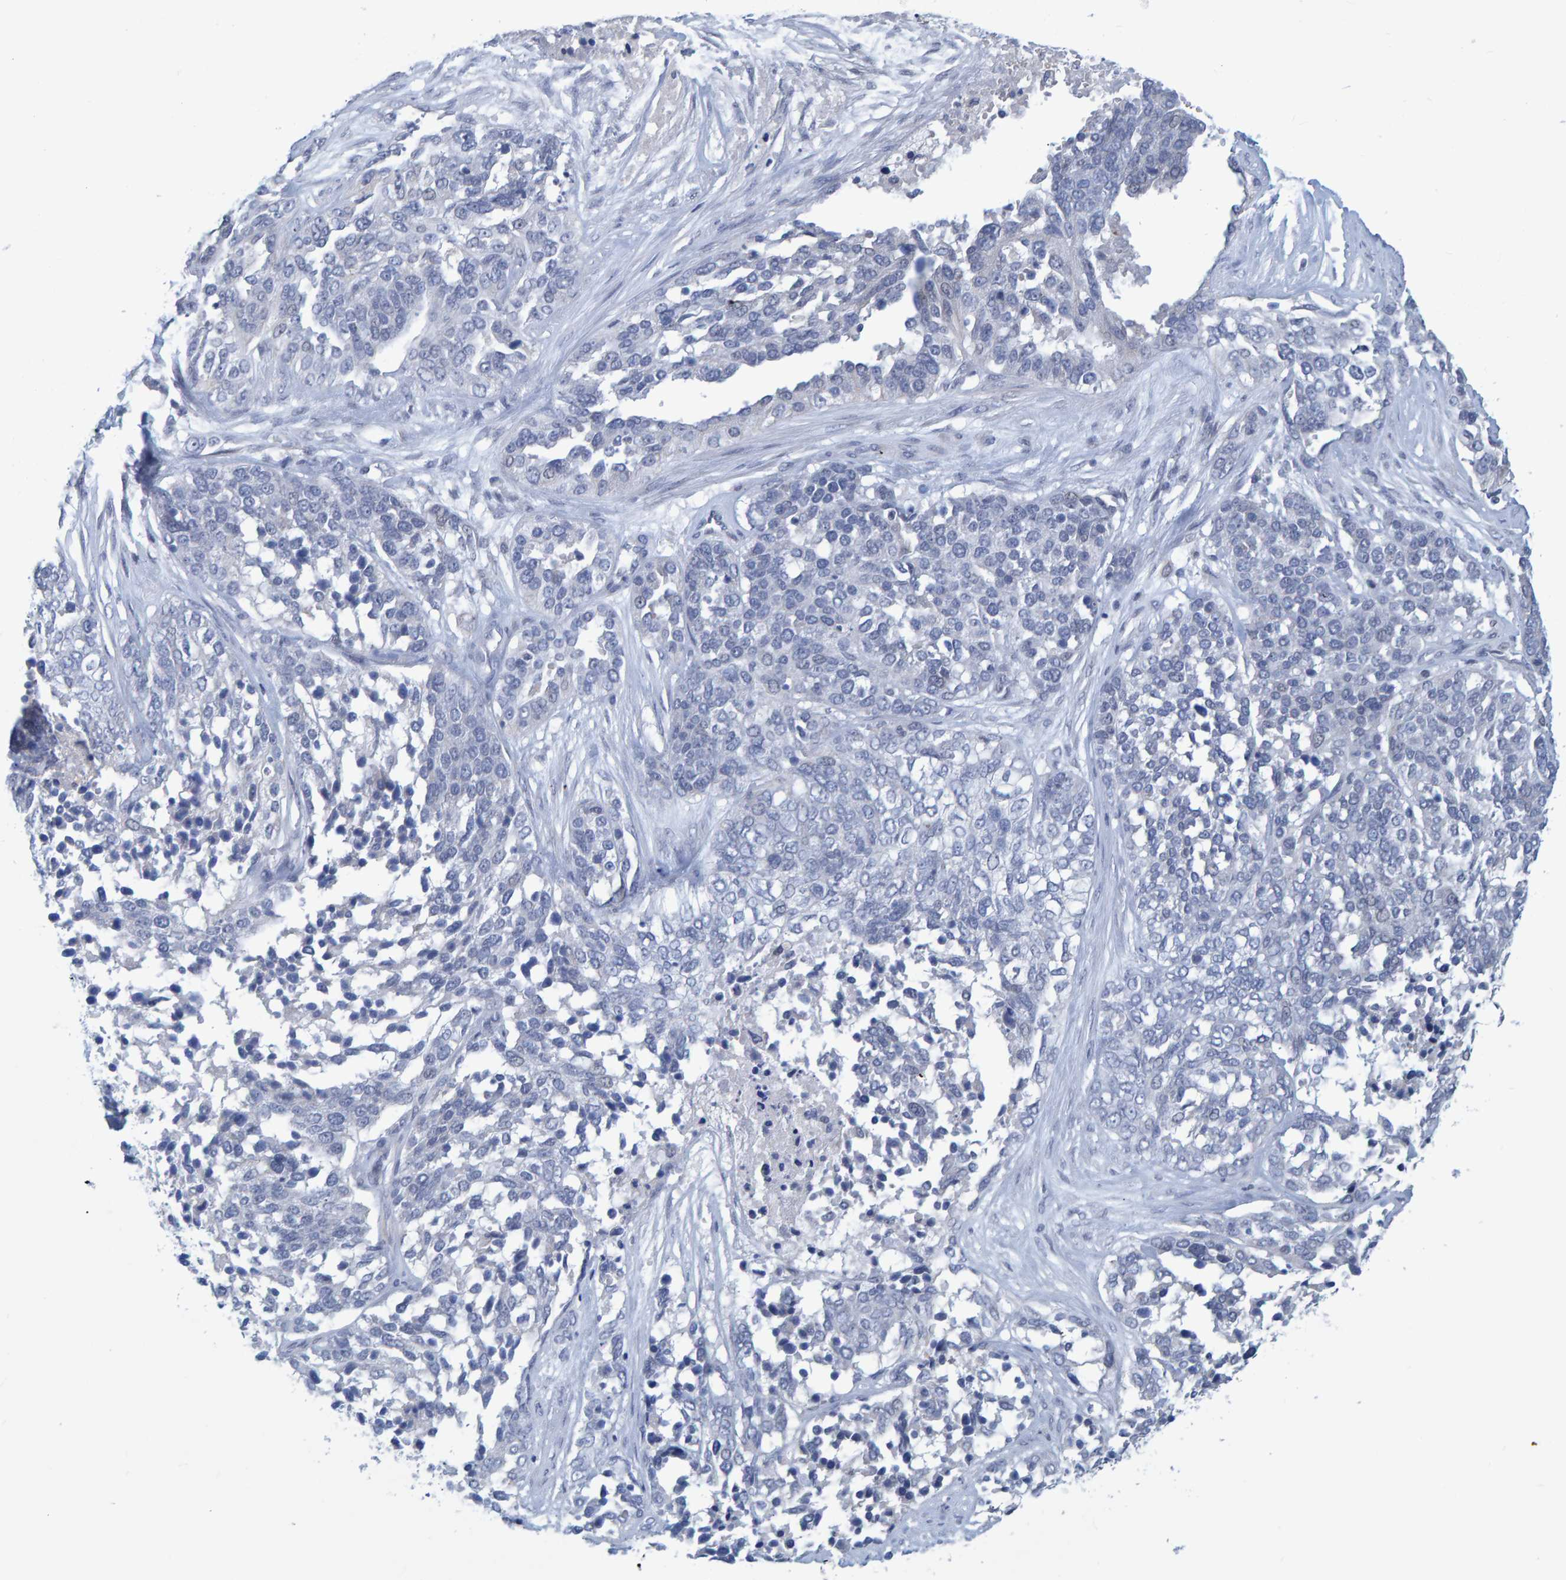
{"staining": {"intensity": "negative", "quantity": "none", "location": "none"}, "tissue": "ovarian cancer", "cell_type": "Tumor cells", "image_type": "cancer", "snomed": [{"axis": "morphology", "description": "Cystadenocarcinoma, serous, NOS"}, {"axis": "topography", "description": "Ovary"}], "caption": "High power microscopy micrograph of an immunohistochemistry photomicrograph of ovarian cancer (serous cystadenocarcinoma), revealing no significant expression in tumor cells.", "gene": "PROCA1", "patient": {"sex": "female", "age": 44}}